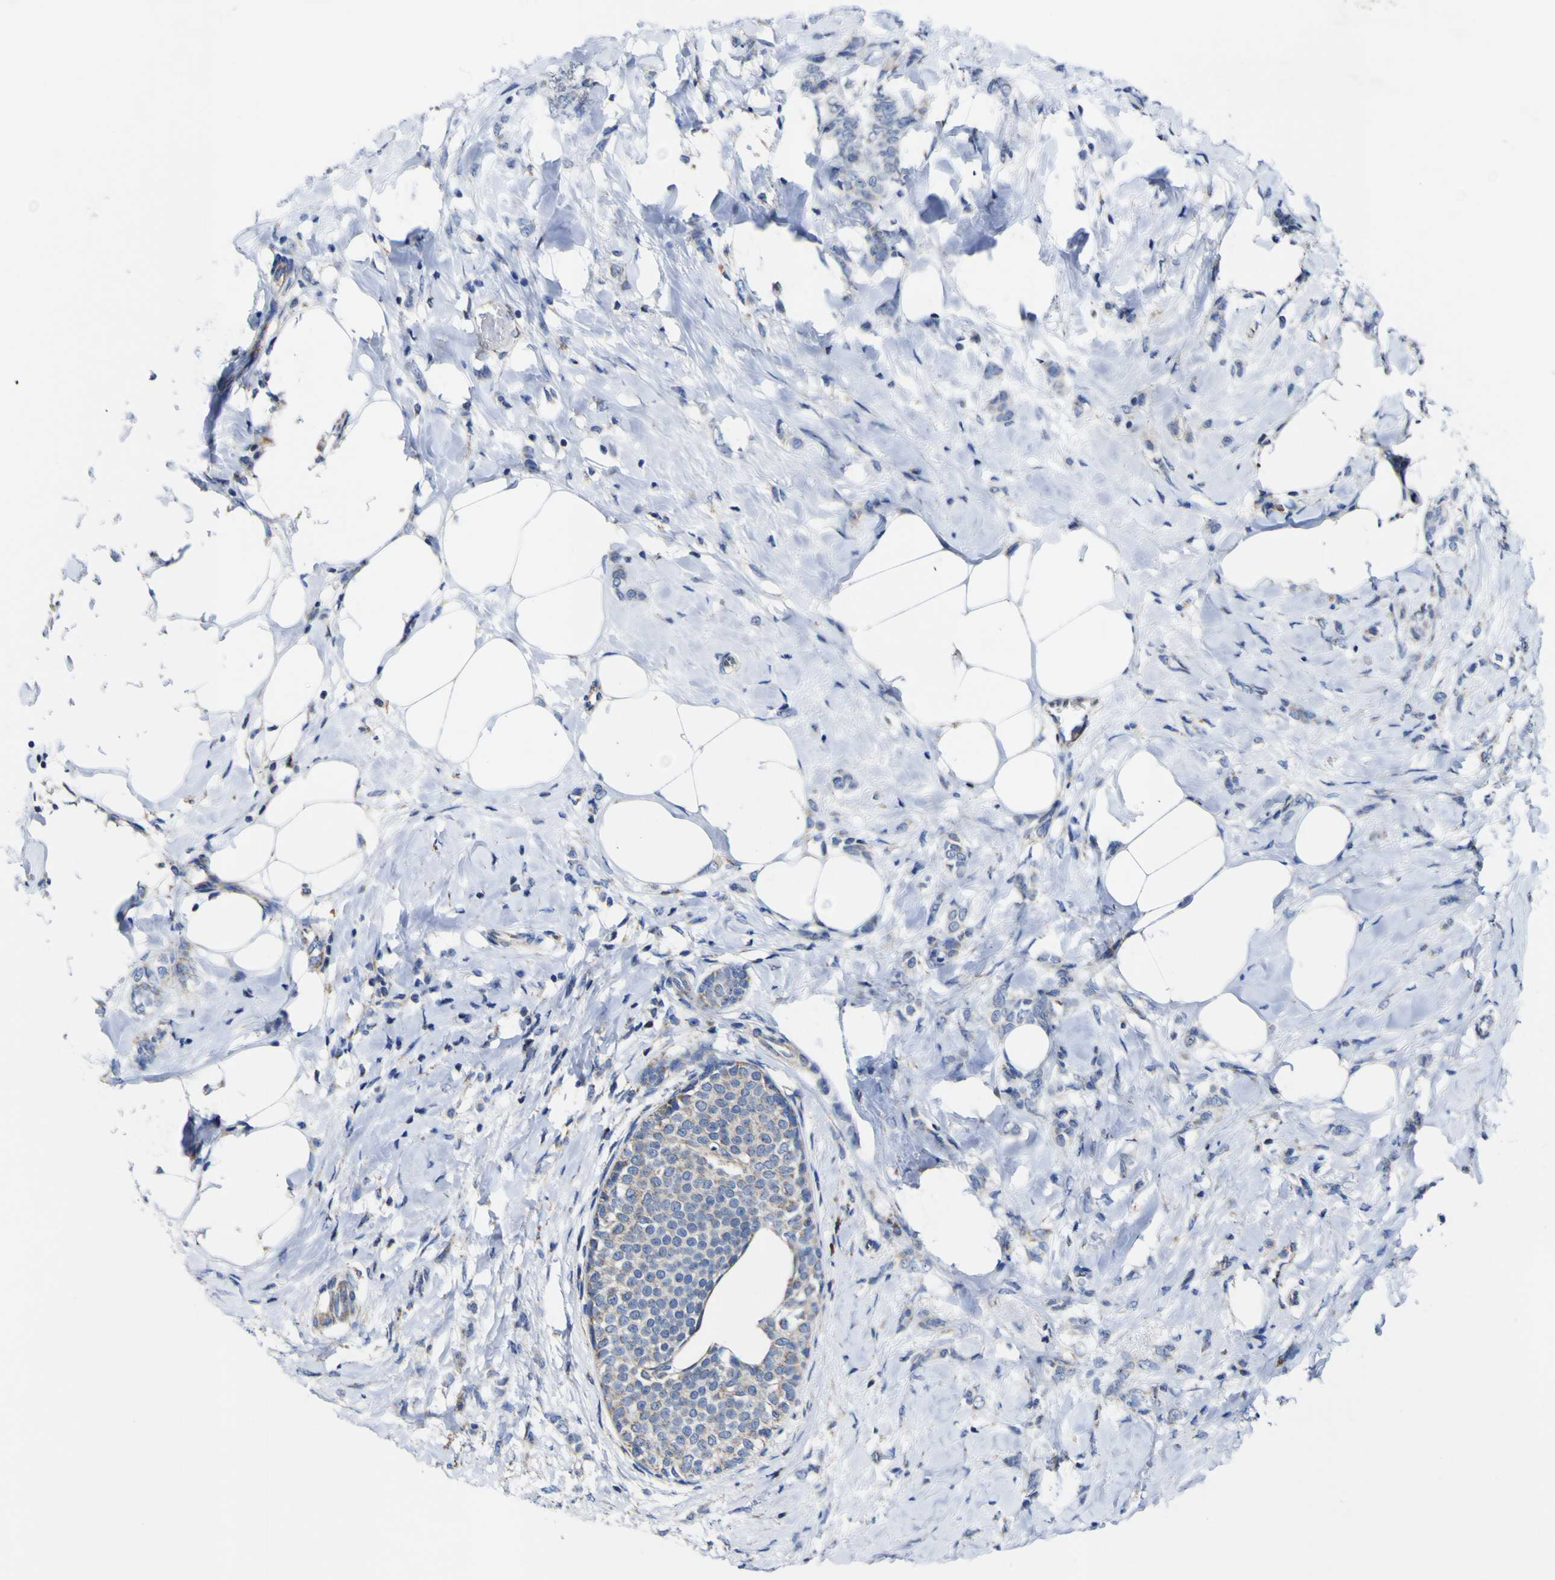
{"staining": {"intensity": "weak", "quantity": ">75%", "location": "cytoplasmic/membranous"}, "tissue": "breast cancer", "cell_type": "Tumor cells", "image_type": "cancer", "snomed": [{"axis": "morphology", "description": "Lobular carcinoma, in situ"}, {"axis": "morphology", "description": "Lobular carcinoma"}, {"axis": "topography", "description": "Breast"}], "caption": "Breast cancer stained for a protein (brown) exhibits weak cytoplasmic/membranous positive positivity in about >75% of tumor cells.", "gene": "CCDC90B", "patient": {"sex": "female", "age": 41}}